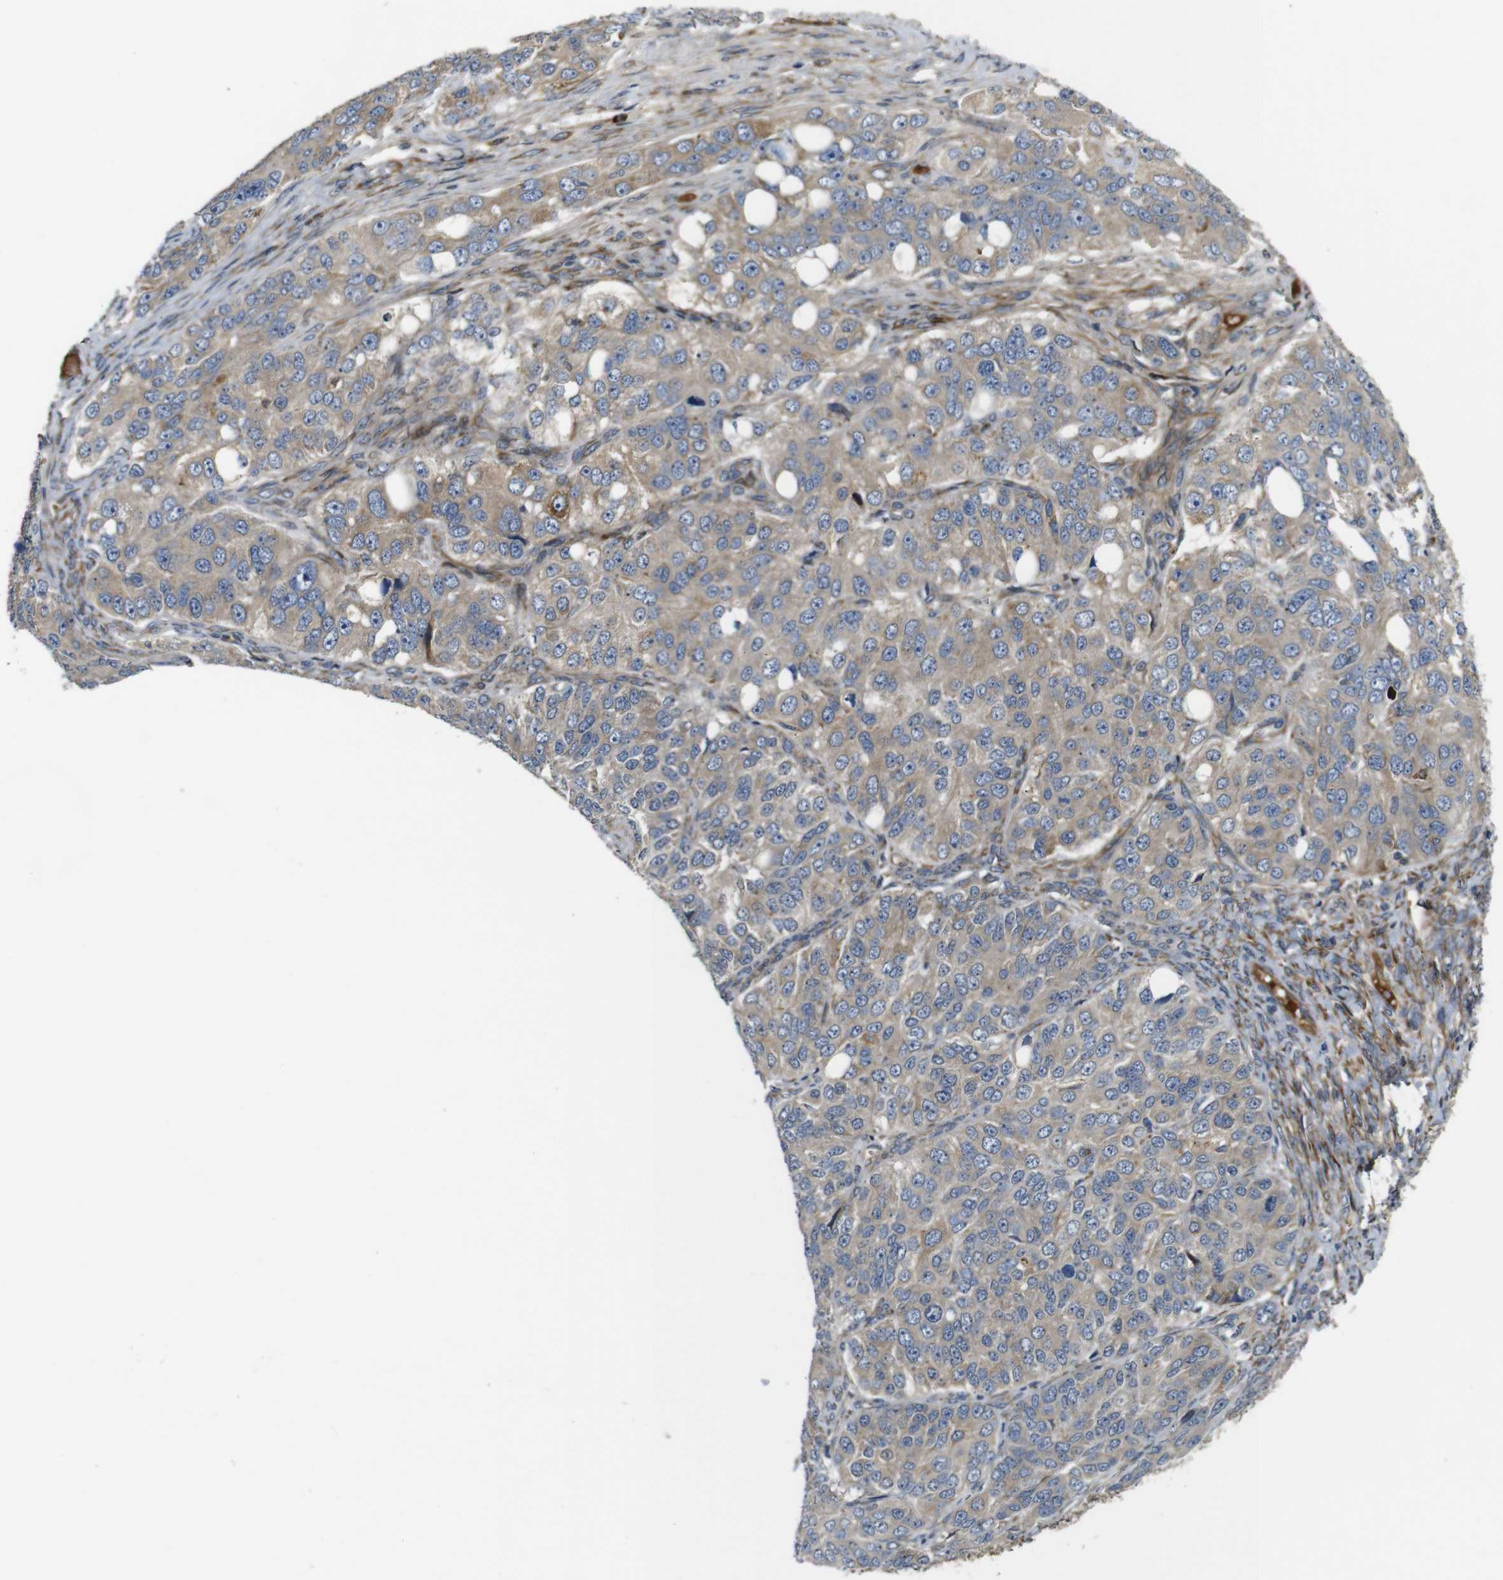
{"staining": {"intensity": "moderate", "quantity": ">75%", "location": "cytoplasmic/membranous"}, "tissue": "ovarian cancer", "cell_type": "Tumor cells", "image_type": "cancer", "snomed": [{"axis": "morphology", "description": "Carcinoma, endometroid"}, {"axis": "topography", "description": "Ovary"}], "caption": "This is an image of immunohistochemistry staining of ovarian endometroid carcinoma, which shows moderate expression in the cytoplasmic/membranous of tumor cells.", "gene": "UBE2G2", "patient": {"sex": "female", "age": 51}}